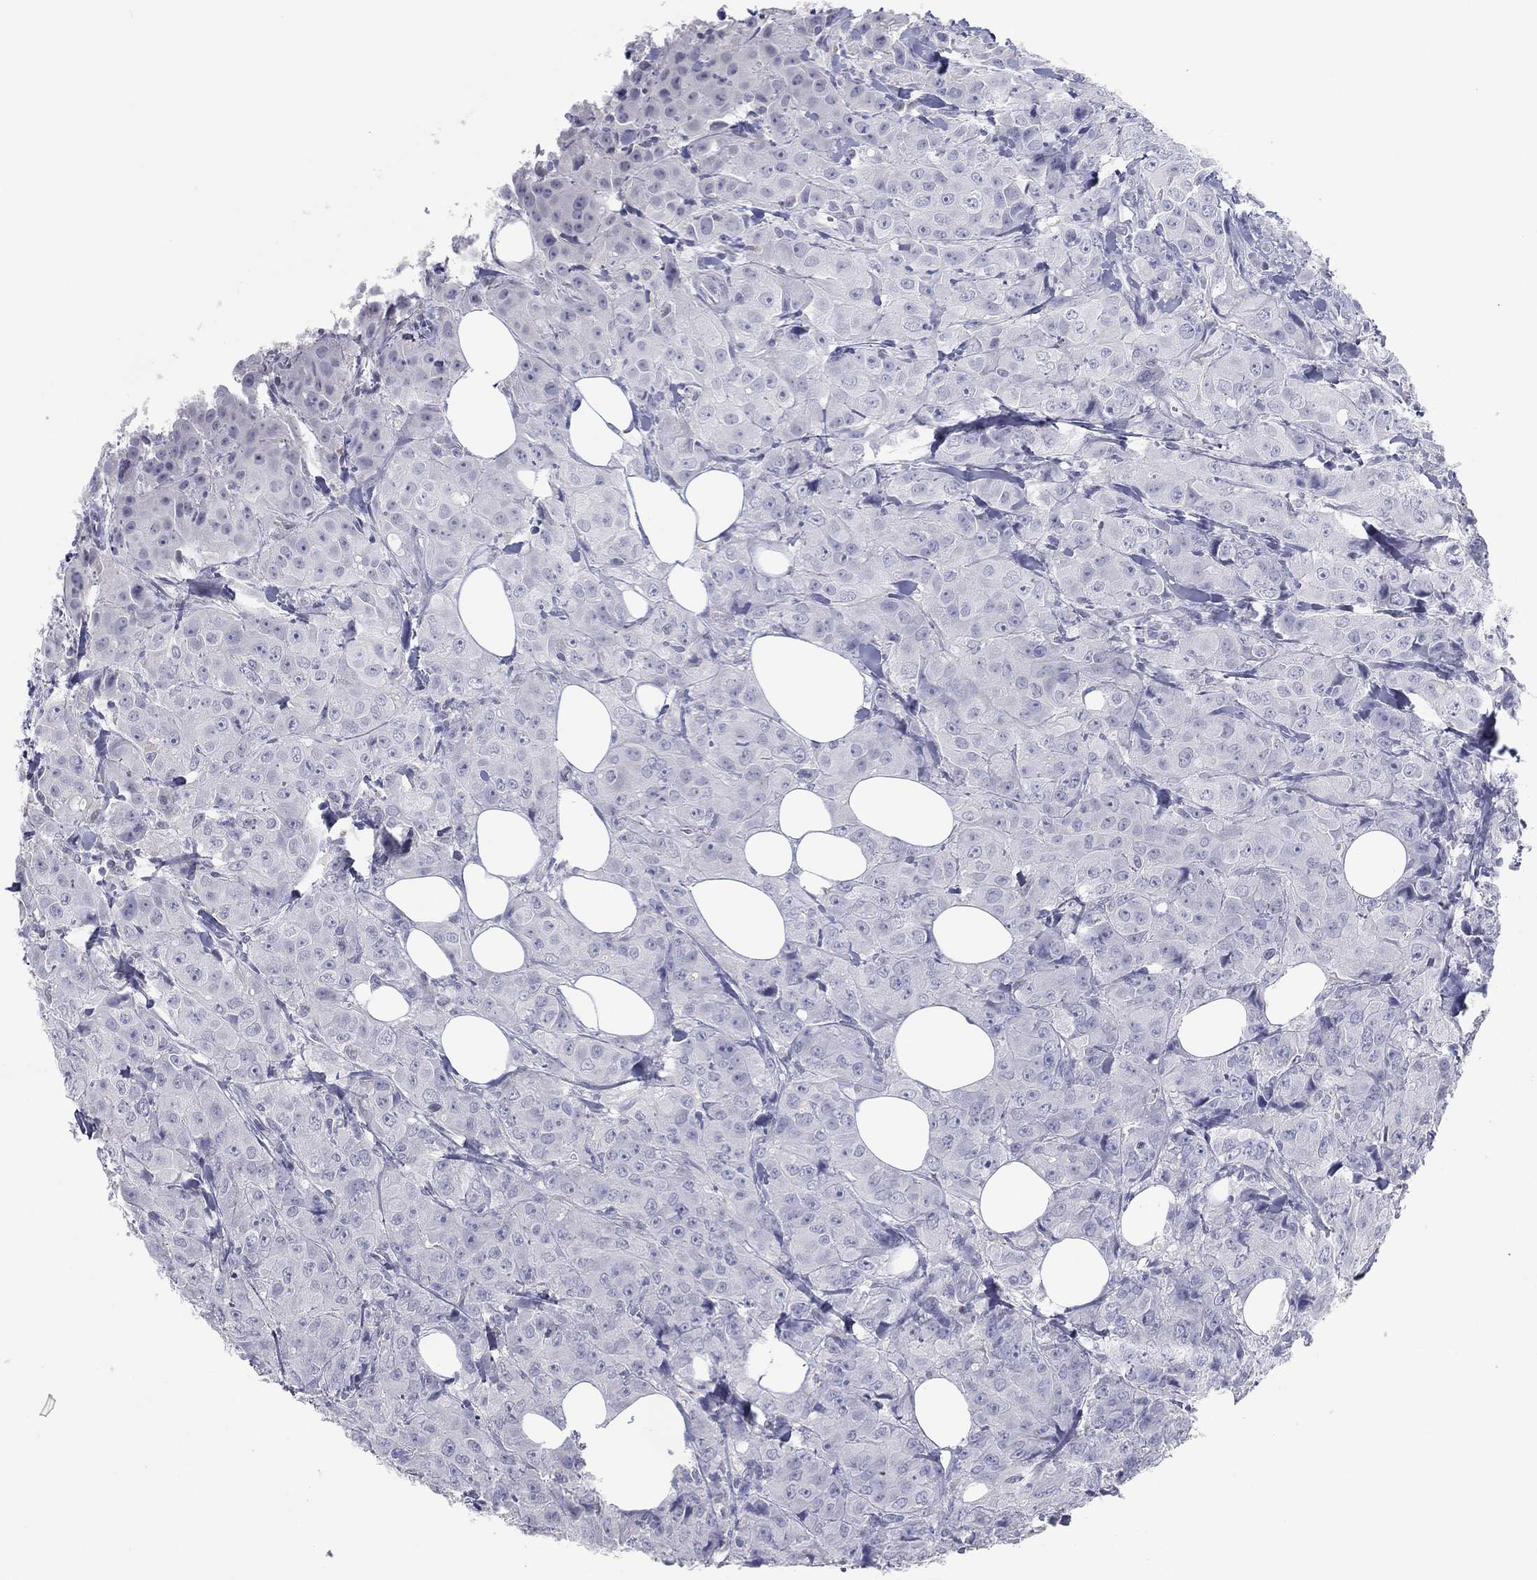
{"staining": {"intensity": "negative", "quantity": "none", "location": "none"}, "tissue": "breast cancer", "cell_type": "Tumor cells", "image_type": "cancer", "snomed": [{"axis": "morphology", "description": "Duct carcinoma"}, {"axis": "topography", "description": "Breast"}], "caption": "Image shows no protein staining in tumor cells of breast cancer tissue. The staining was performed using DAB to visualize the protein expression in brown, while the nuclei were stained in blue with hematoxylin (Magnification: 20x).", "gene": "CPT1B", "patient": {"sex": "female", "age": 43}}